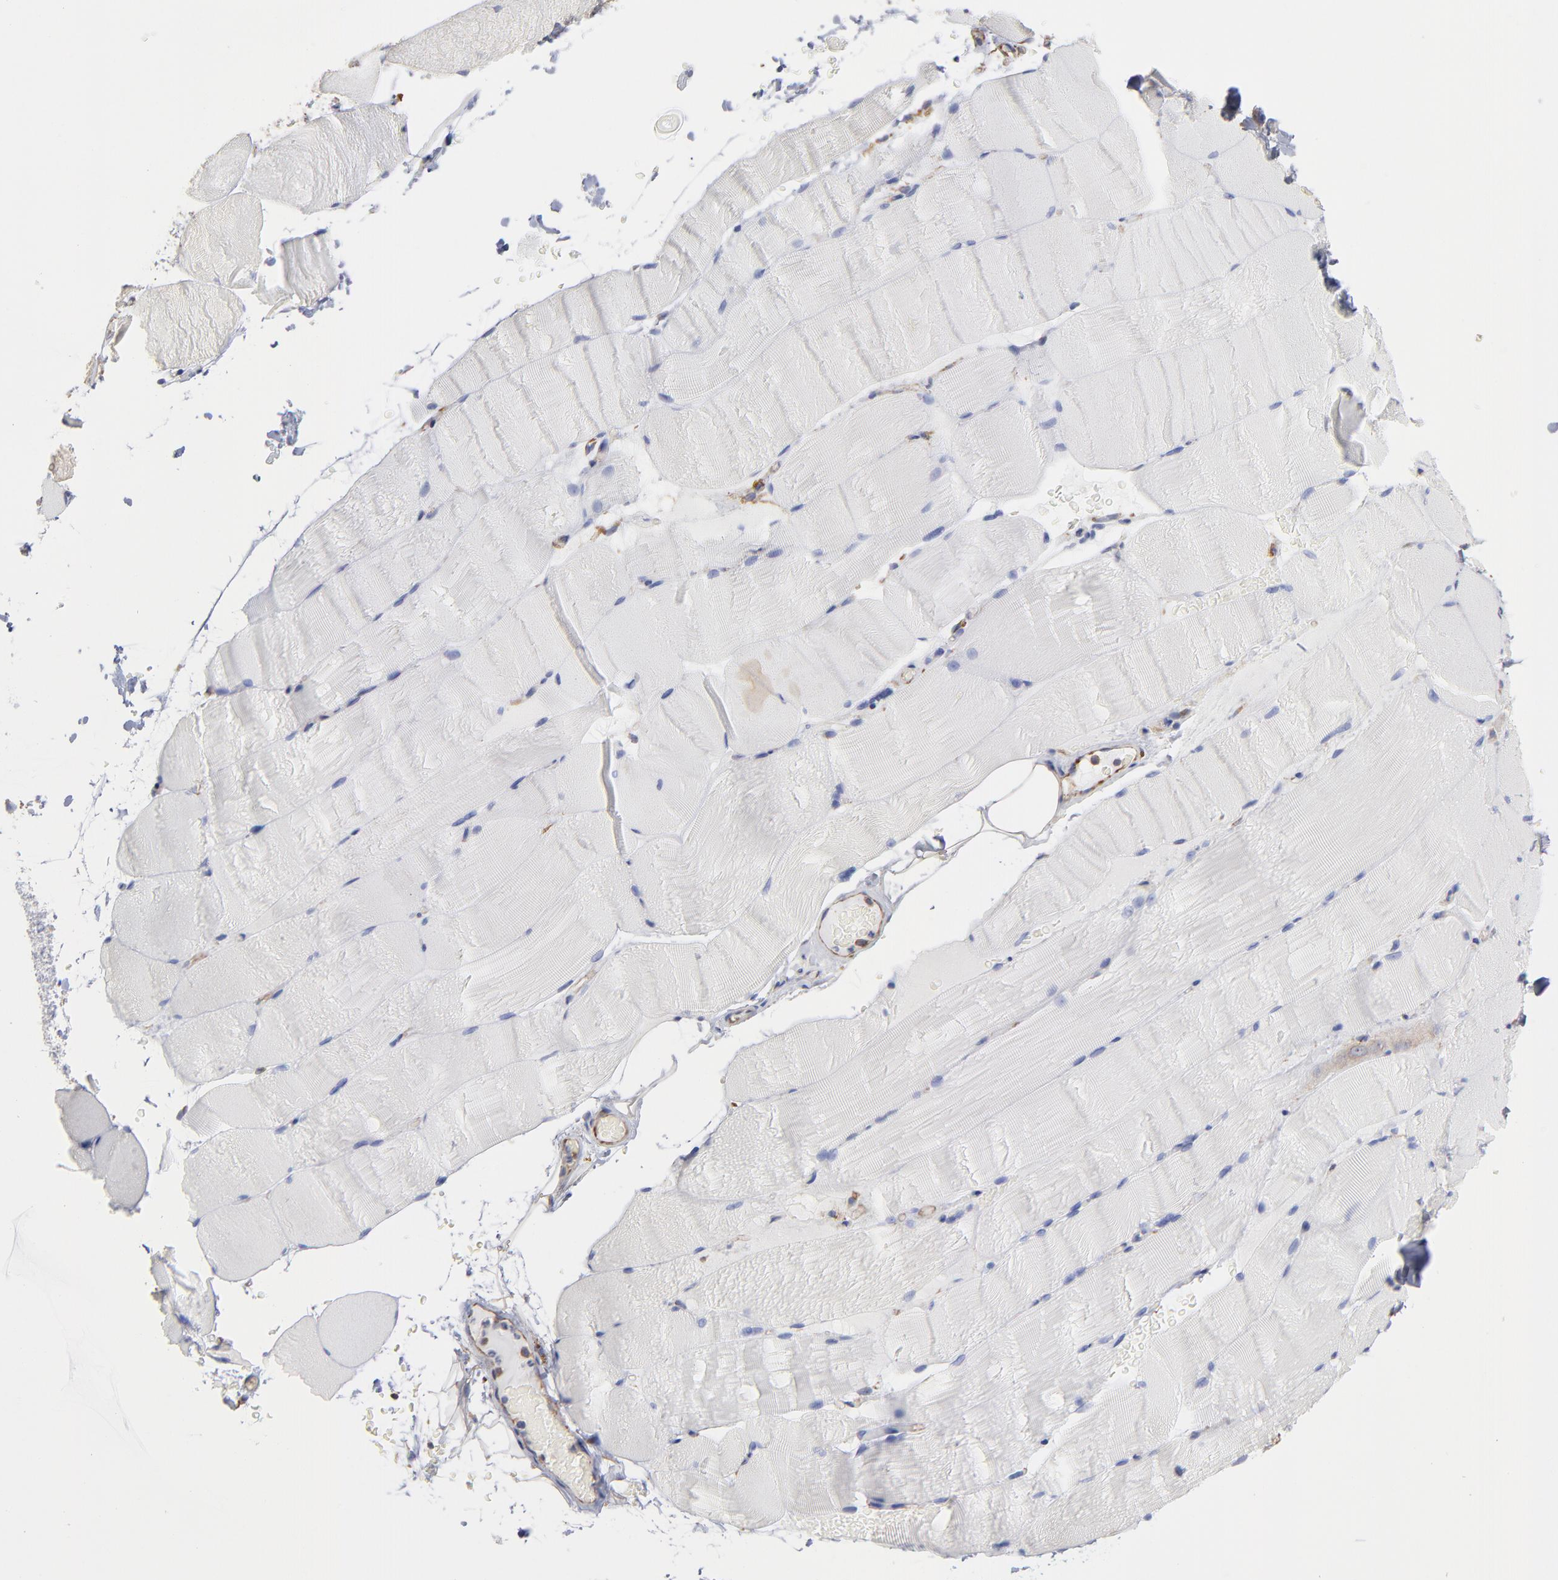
{"staining": {"intensity": "negative", "quantity": "none", "location": "none"}, "tissue": "skeletal muscle", "cell_type": "Myocytes", "image_type": "normal", "snomed": [{"axis": "morphology", "description": "Normal tissue, NOS"}, {"axis": "topography", "description": "Skeletal muscle"}], "caption": "DAB immunohistochemical staining of normal skeletal muscle demonstrates no significant positivity in myocytes. Brightfield microscopy of immunohistochemistry (IHC) stained with DAB (3,3'-diaminobenzidine) (brown) and hematoxylin (blue), captured at high magnification.", "gene": "RPL3", "patient": {"sex": "female", "age": 37}}